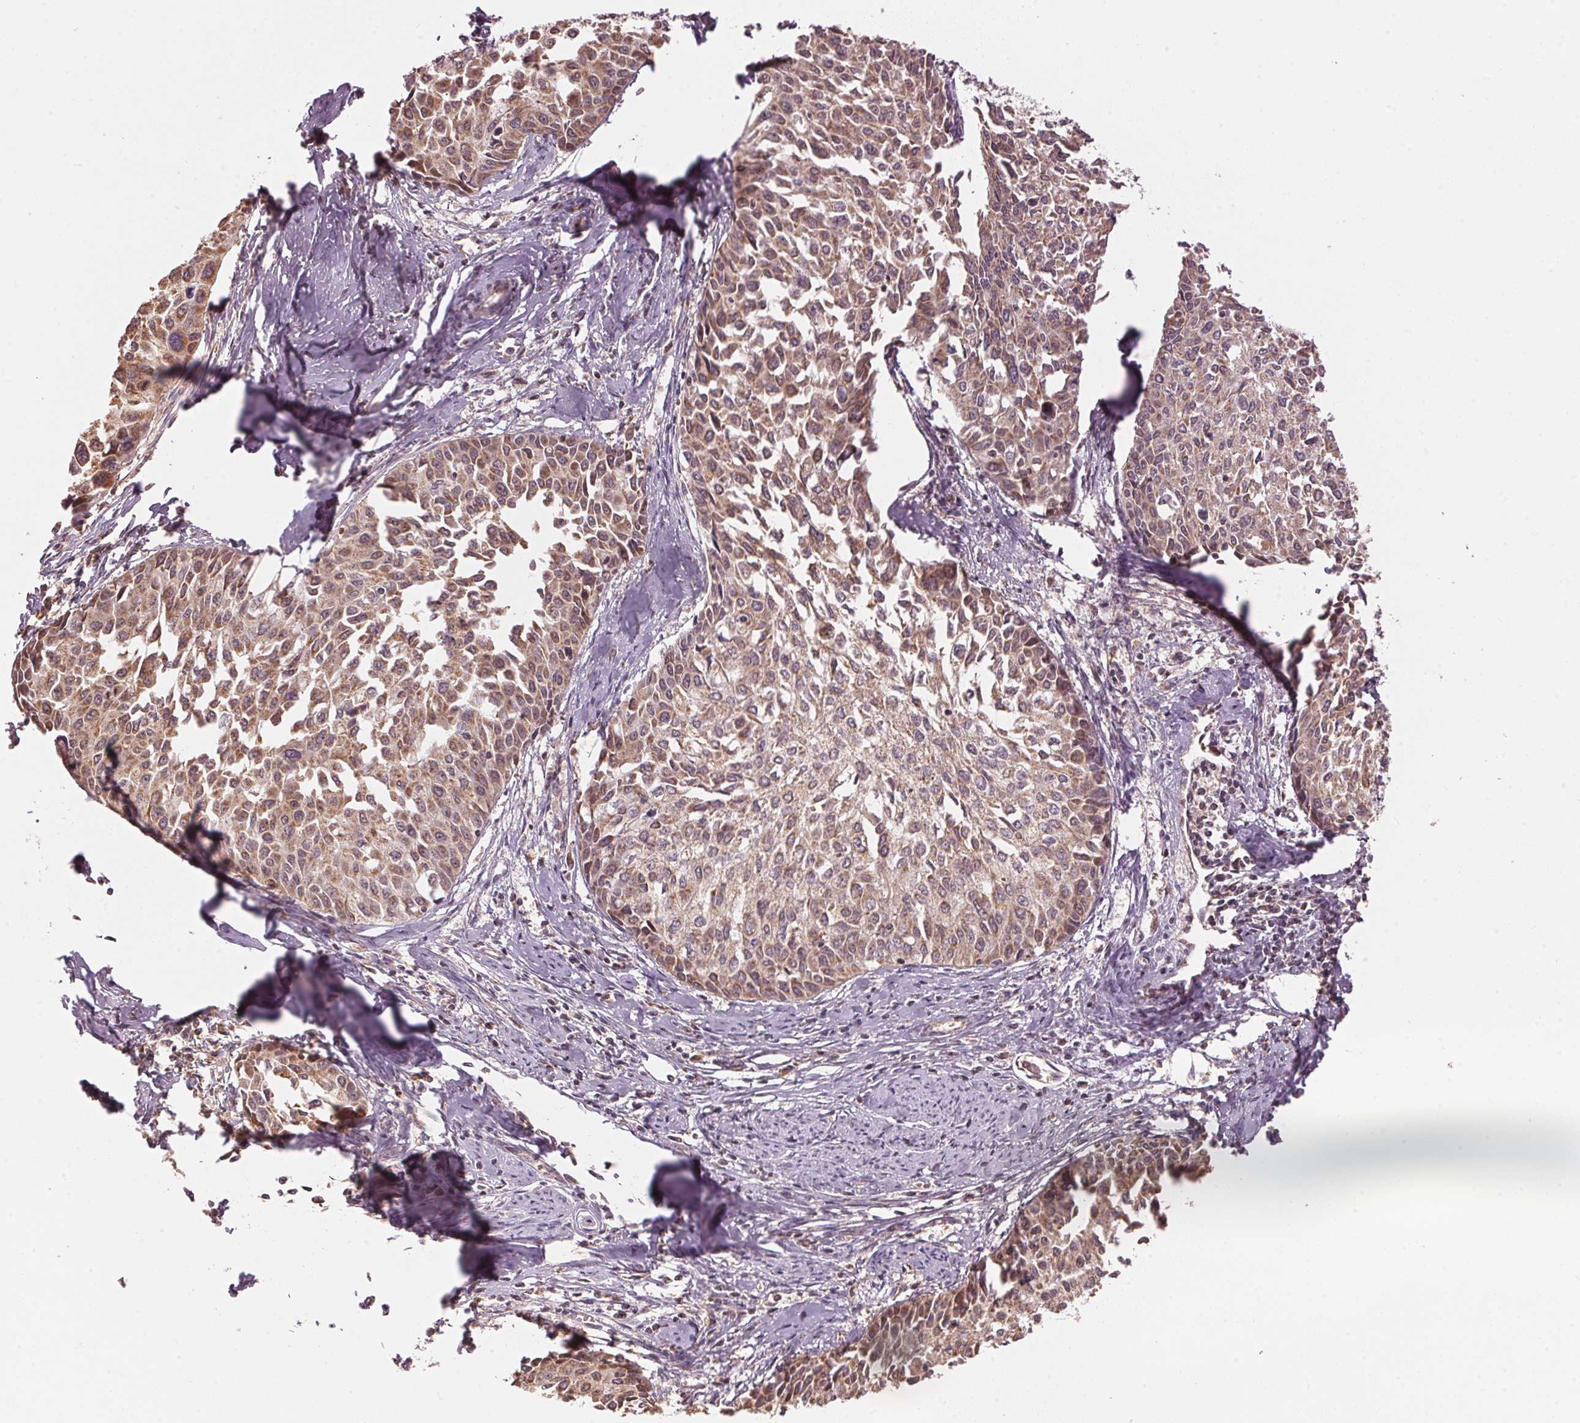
{"staining": {"intensity": "moderate", "quantity": ">75%", "location": "cytoplasmic/membranous"}, "tissue": "cervical cancer", "cell_type": "Tumor cells", "image_type": "cancer", "snomed": [{"axis": "morphology", "description": "Squamous cell carcinoma, NOS"}, {"axis": "topography", "description": "Cervix"}], "caption": "Human cervical cancer (squamous cell carcinoma) stained with a brown dye displays moderate cytoplasmic/membranous positive expression in about >75% of tumor cells.", "gene": "ARHGAP6", "patient": {"sex": "female", "age": 50}}